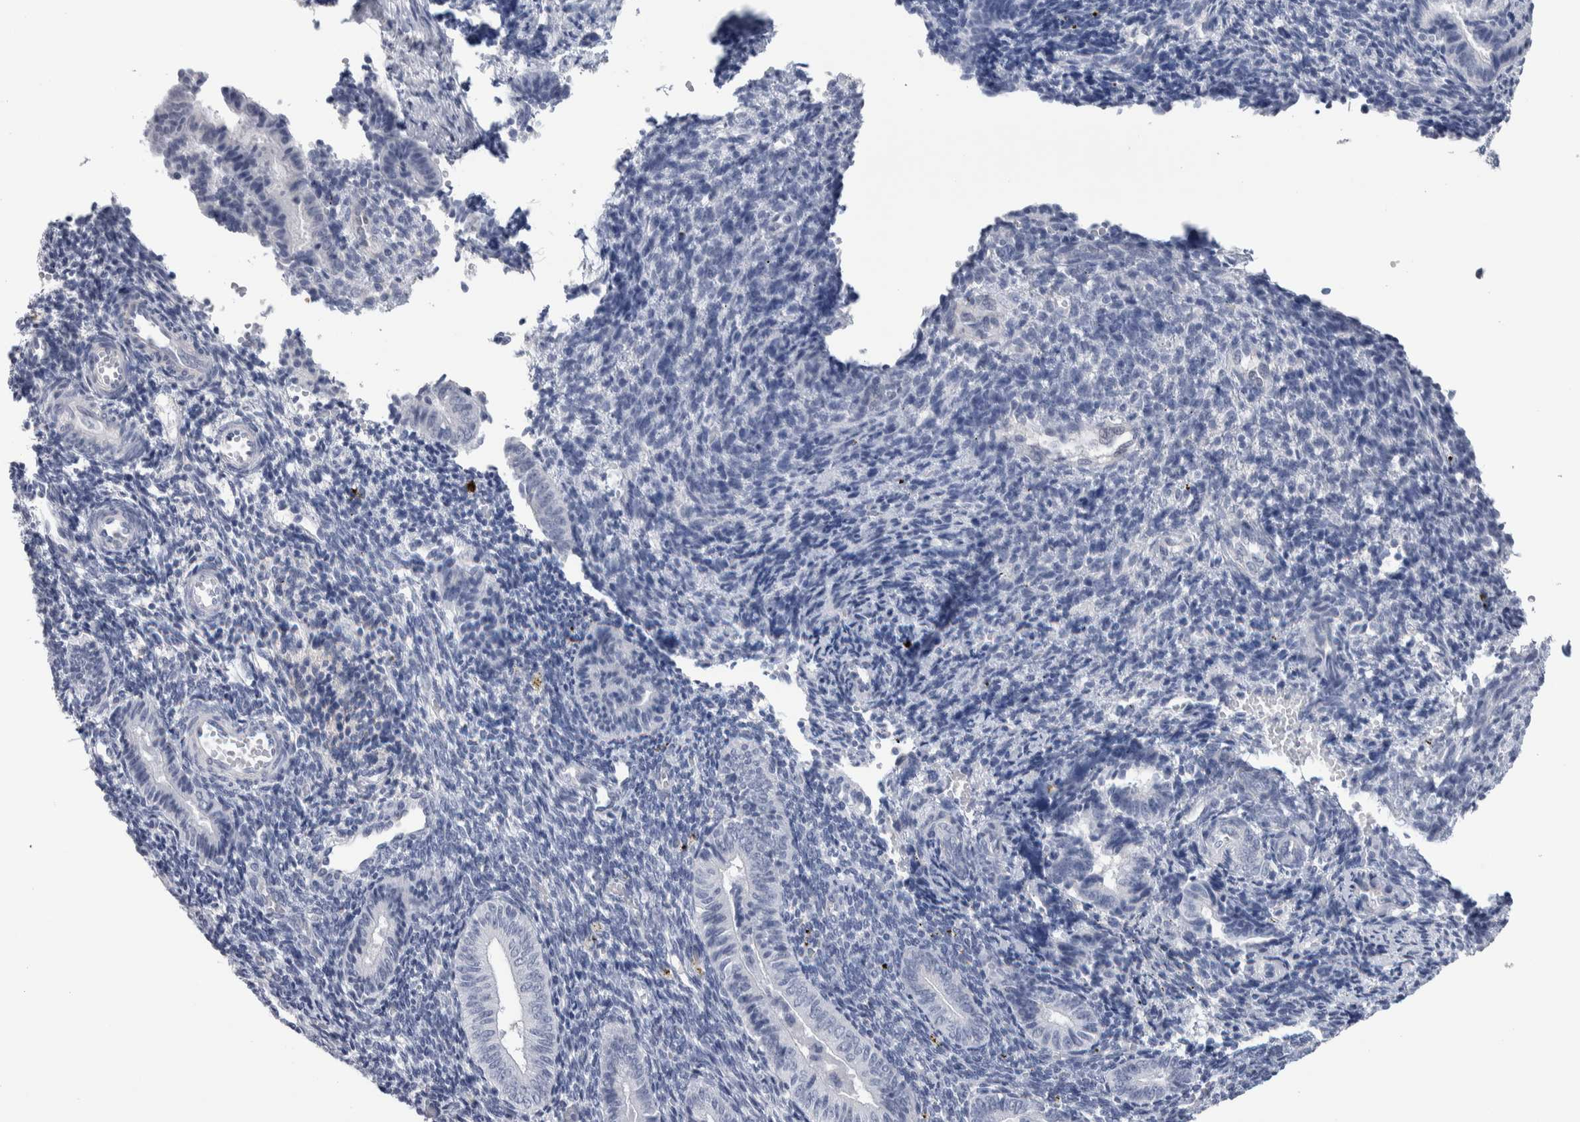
{"staining": {"intensity": "negative", "quantity": "none", "location": "none"}, "tissue": "endometrium", "cell_type": "Cells in endometrial stroma", "image_type": "normal", "snomed": [{"axis": "morphology", "description": "Normal tissue, NOS"}, {"axis": "topography", "description": "Uterus"}, {"axis": "topography", "description": "Endometrium"}], "caption": "High power microscopy histopathology image of an immunohistochemistry image of normal endometrium, revealing no significant expression in cells in endometrial stroma.", "gene": "LURAP1L", "patient": {"sex": "female", "age": 33}}